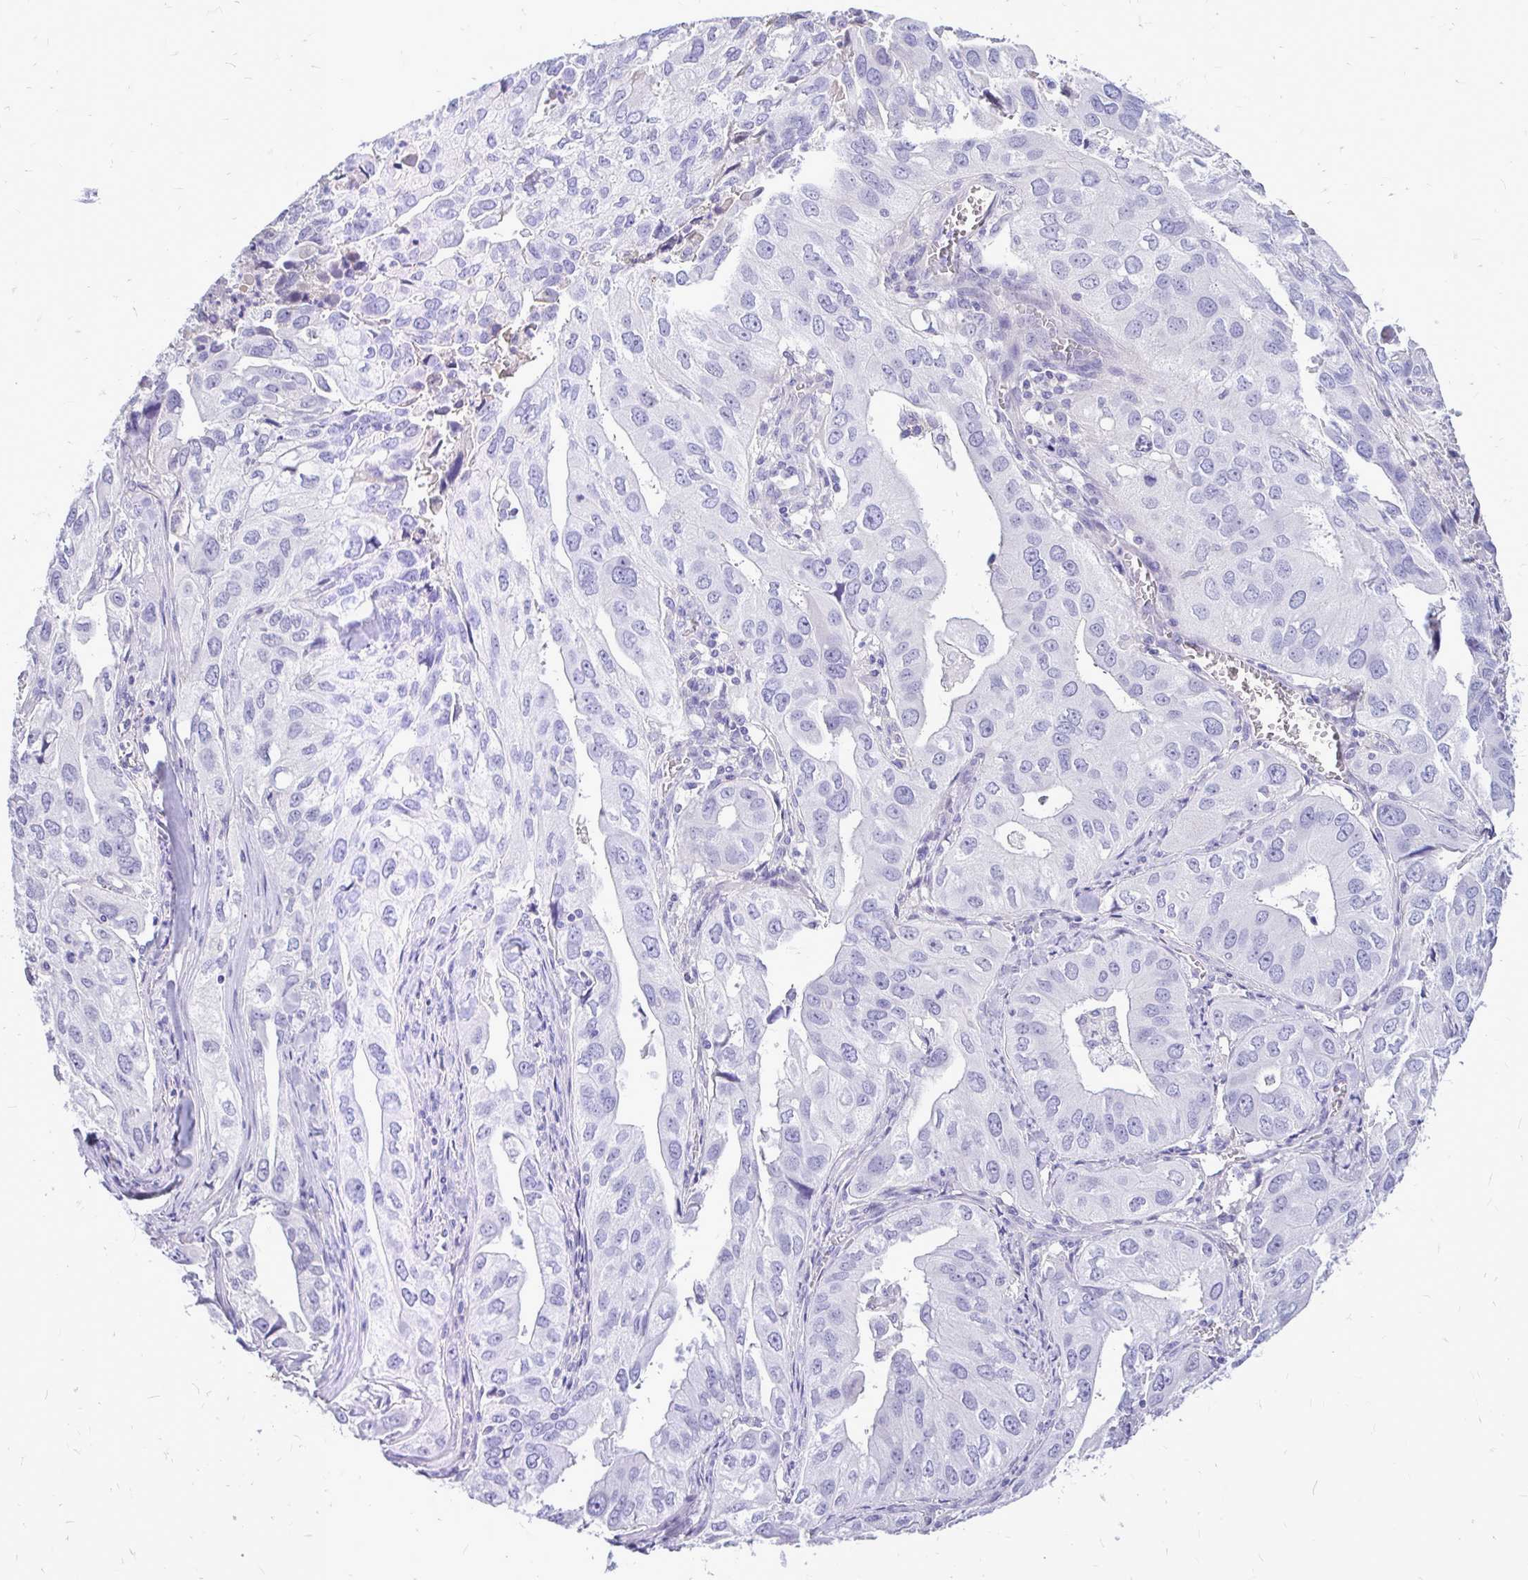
{"staining": {"intensity": "negative", "quantity": "none", "location": "none"}, "tissue": "lung cancer", "cell_type": "Tumor cells", "image_type": "cancer", "snomed": [{"axis": "morphology", "description": "Adenocarcinoma, NOS"}, {"axis": "topography", "description": "Lung"}], "caption": "High magnification brightfield microscopy of lung adenocarcinoma stained with DAB (3,3'-diaminobenzidine) (brown) and counterstained with hematoxylin (blue): tumor cells show no significant staining.", "gene": "MAP1LC3A", "patient": {"sex": "male", "age": 48}}